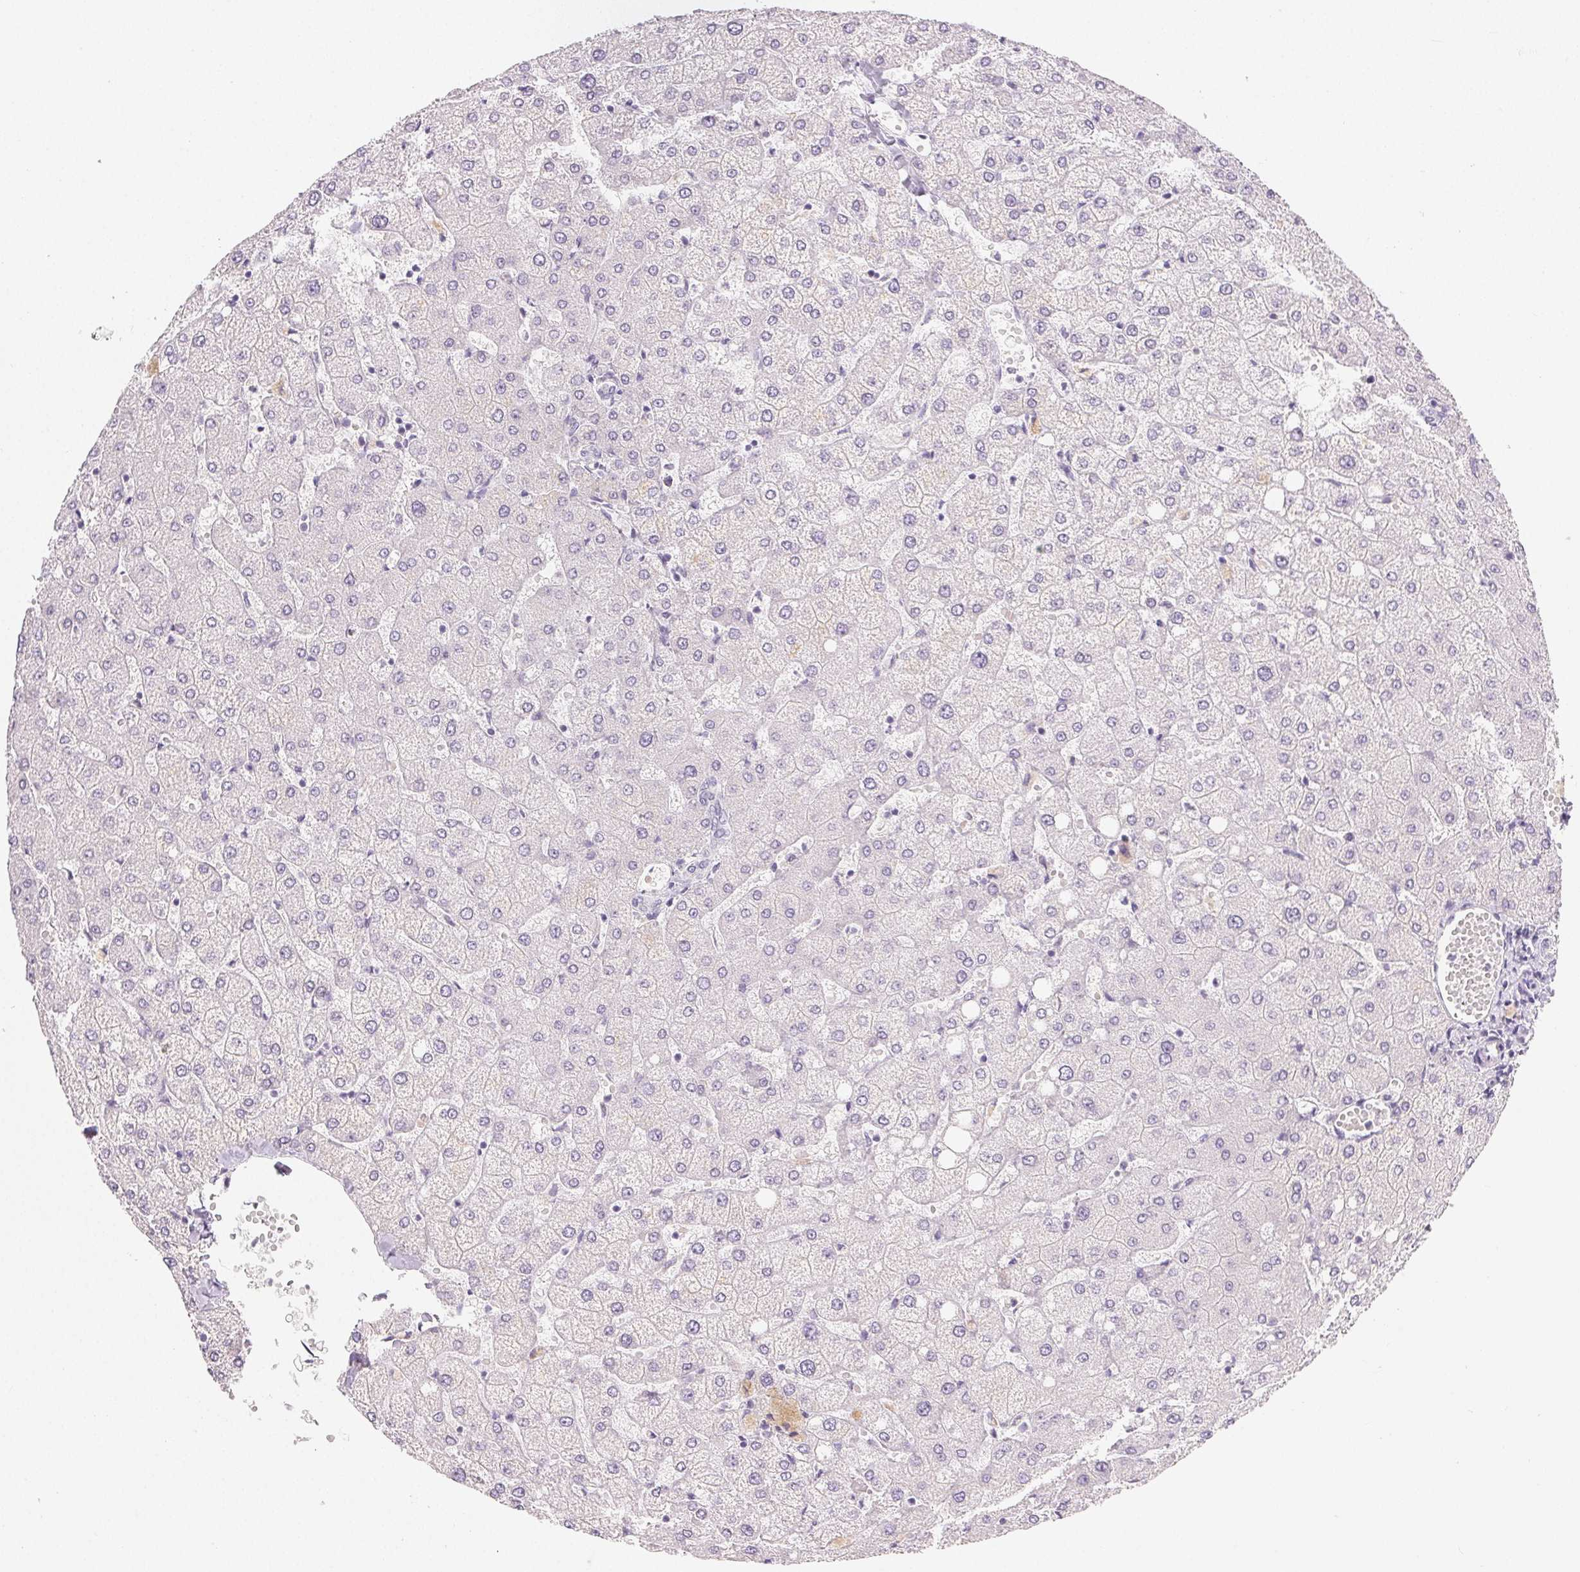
{"staining": {"intensity": "negative", "quantity": "none", "location": "none"}, "tissue": "liver", "cell_type": "Cholangiocytes", "image_type": "normal", "snomed": [{"axis": "morphology", "description": "Normal tissue, NOS"}, {"axis": "topography", "description": "Liver"}], "caption": "Cholangiocytes show no significant protein expression in normal liver. The staining is performed using DAB (3,3'-diaminobenzidine) brown chromogen with nuclei counter-stained in using hematoxylin.", "gene": "MIOX", "patient": {"sex": "female", "age": 54}}